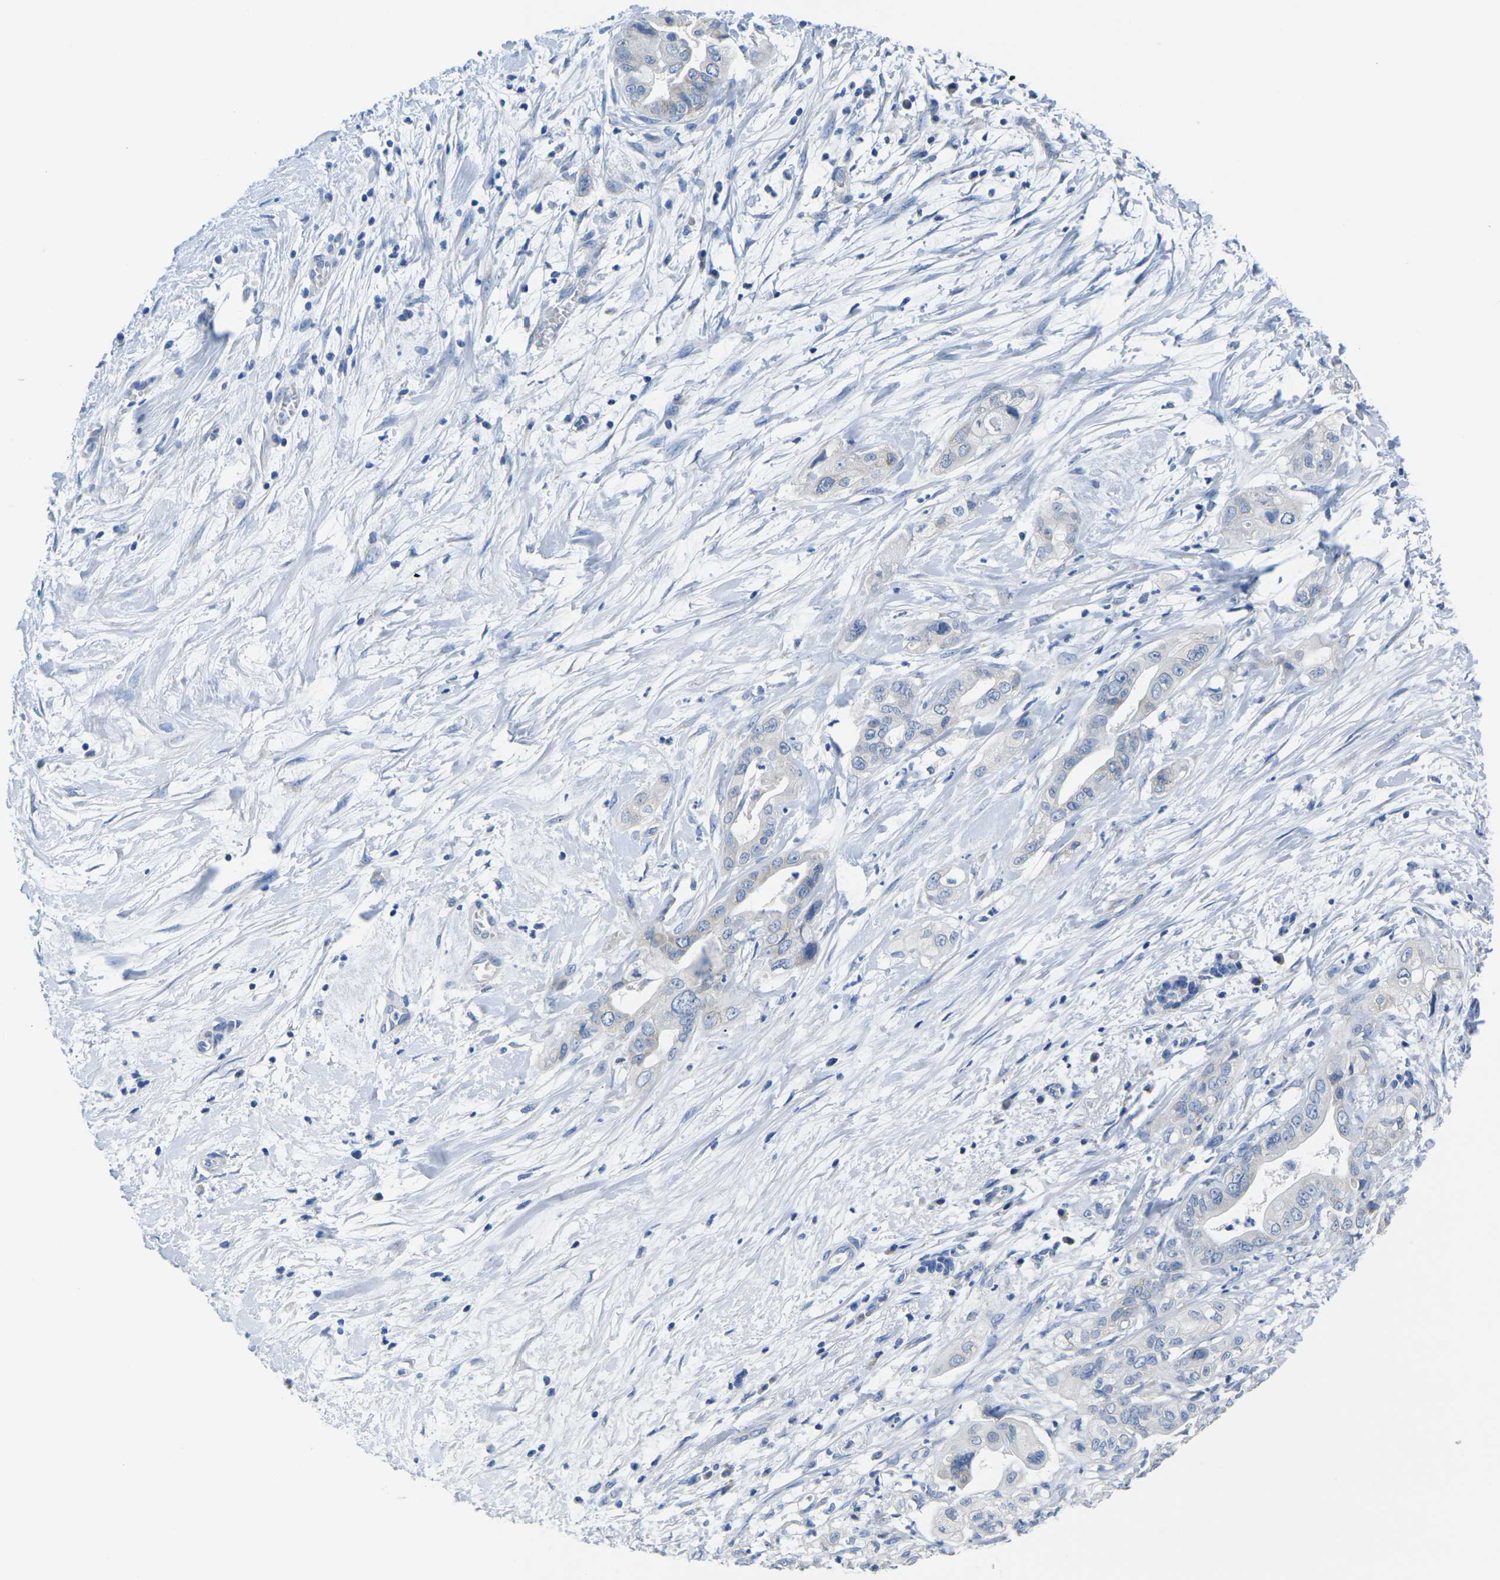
{"staining": {"intensity": "negative", "quantity": "none", "location": "none"}, "tissue": "pancreatic cancer", "cell_type": "Tumor cells", "image_type": "cancer", "snomed": [{"axis": "morphology", "description": "Adenocarcinoma, NOS"}, {"axis": "topography", "description": "Pancreas"}], "caption": "The immunohistochemistry (IHC) histopathology image has no significant expression in tumor cells of adenocarcinoma (pancreatic) tissue.", "gene": "TMEM204", "patient": {"sex": "female", "age": 75}}